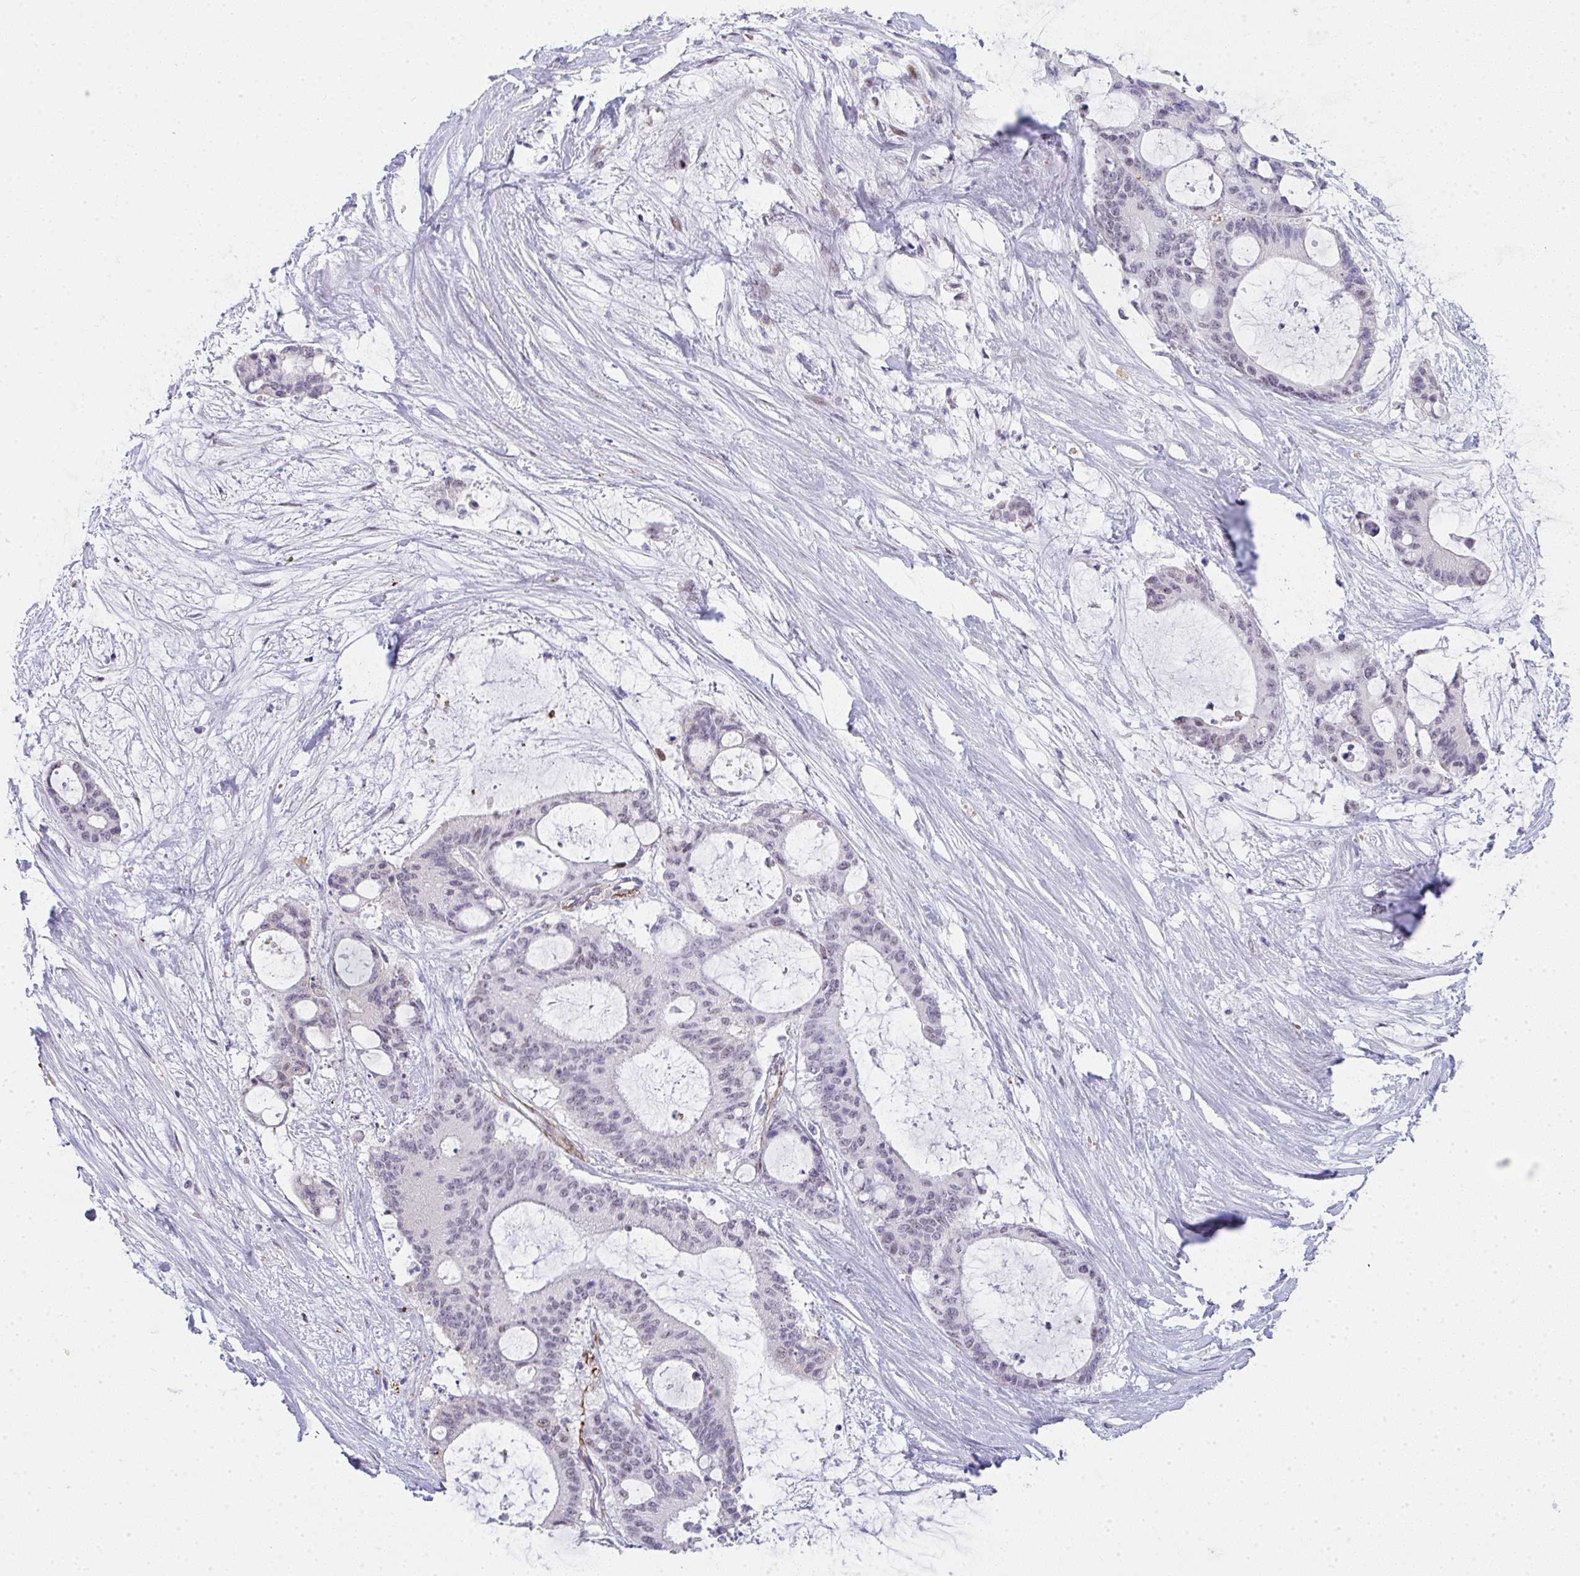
{"staining": {"intensity": "negative", "quantity": "none", "location": "none"}, "tissue": "liver cancer", "cell_type": "Tumor cells", "image_type": "cancer", "snomed": [{"axis": "morphology", "description": "Normal tissue, NOS"}, {"axis": "morphology", "description": "Cholangiocarcinoma"}, {"axis": "topography", "description": "Liver"}, {"axis": "topography", "description": "Peripheral nerve tissue"}], "caption": "High power microscopy histopathology image of an immunohistochemistry photomicrograph of cholangiocarcinoma (liver), revealing no significant staining in tumor cells.", "gene": "TNMD", "patient": {"sex": "female", "age": 73}}